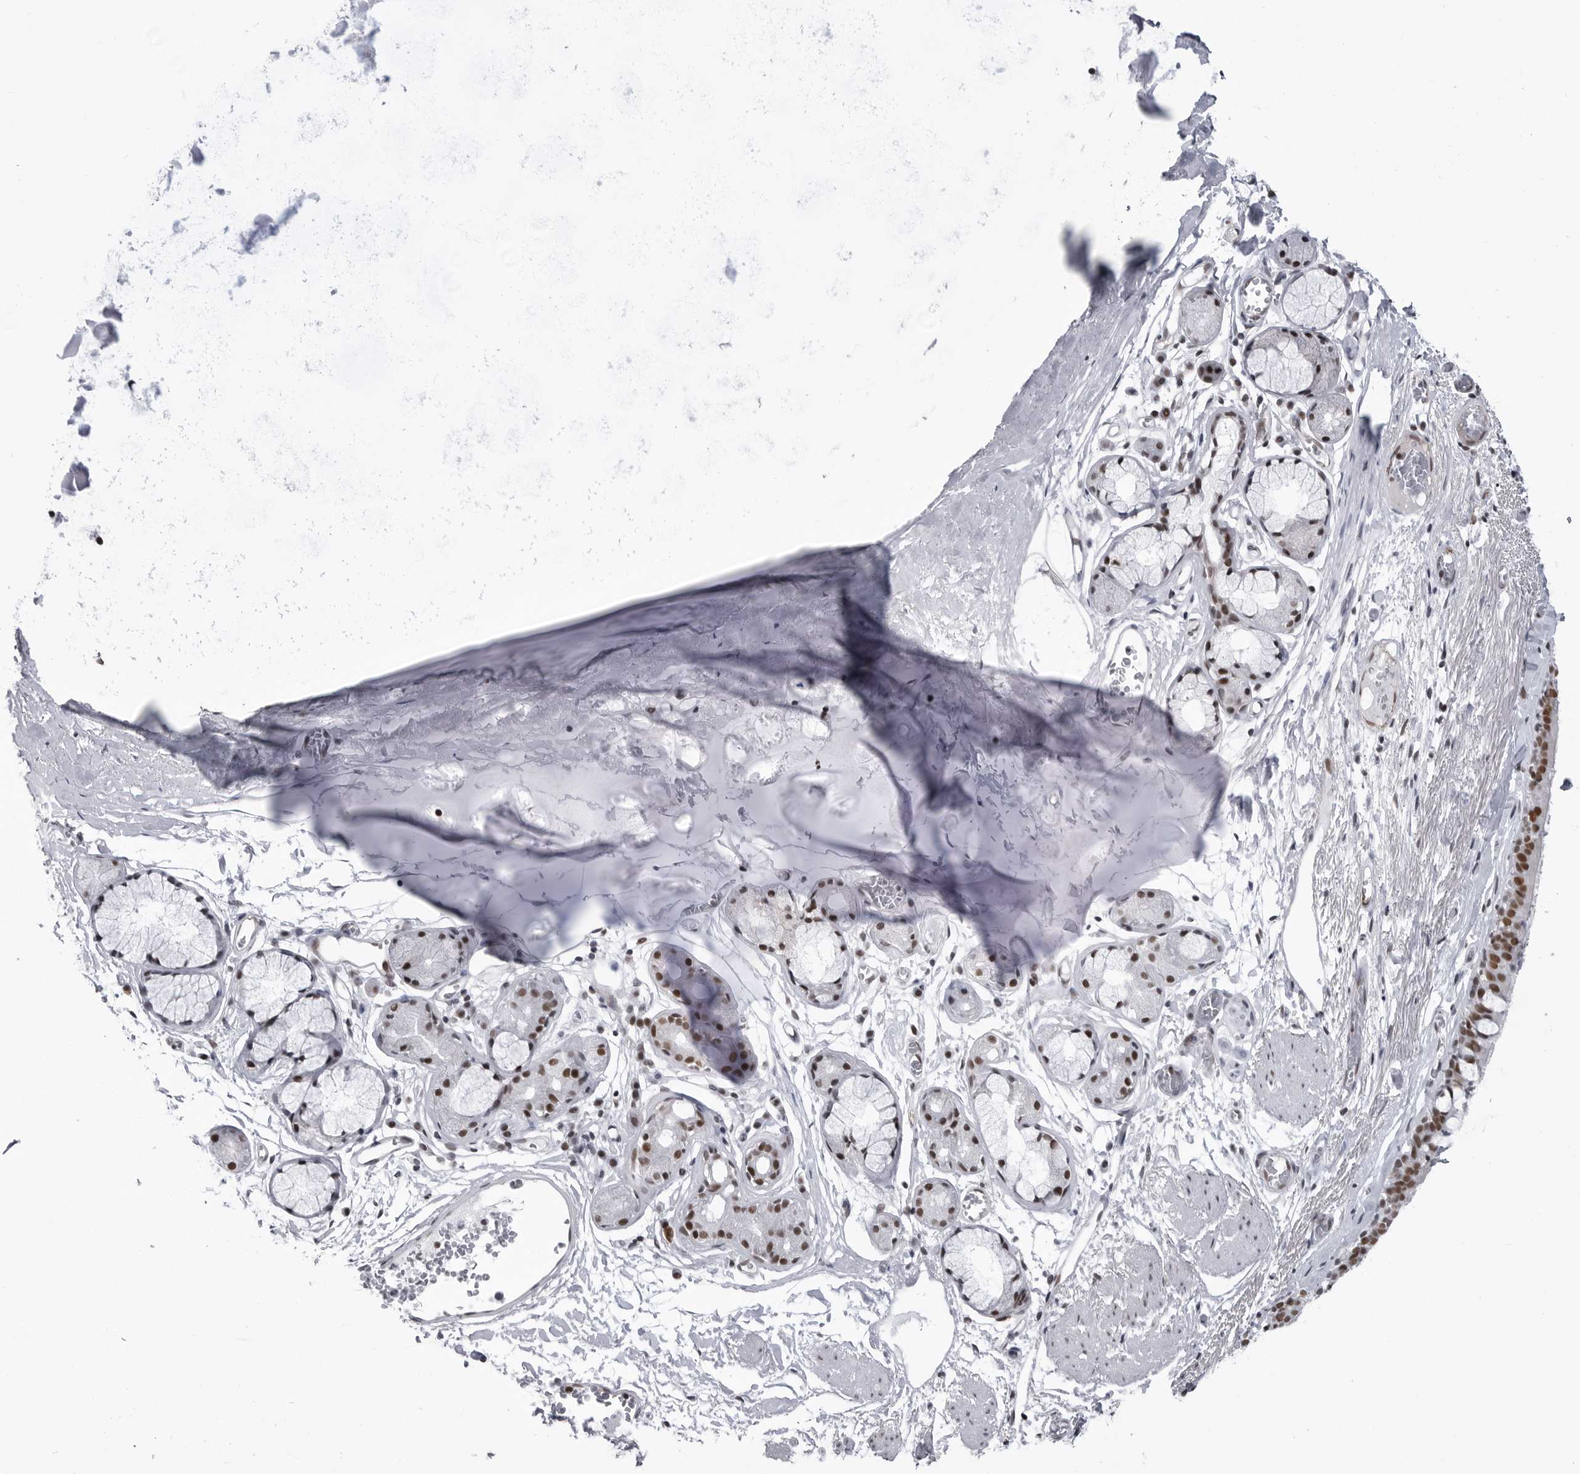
{"staining": {"intensity": "moderate", "quantity": ">75%", "location": "nuclear"}, "tissue": "bronchus", "cell_type": "Respiratory epithelial cells", "image_type": "normal", "snomed": [{"axis": "morphology", "description": "Normal tissue, NOS"}, {"axis": "topography", "description": "Bronchus"}, {"axis": "topography", "description": "Lung"}], "caption": "Immunohistochemistry photomicrograph of benign bronchus stained for a protein (brown), which displays medium levels of moderate nuclear expression in about >75% of respiratory epithelial cells.", "gene": "RNF26", "patient": {"sex": "male", "age": 56}}